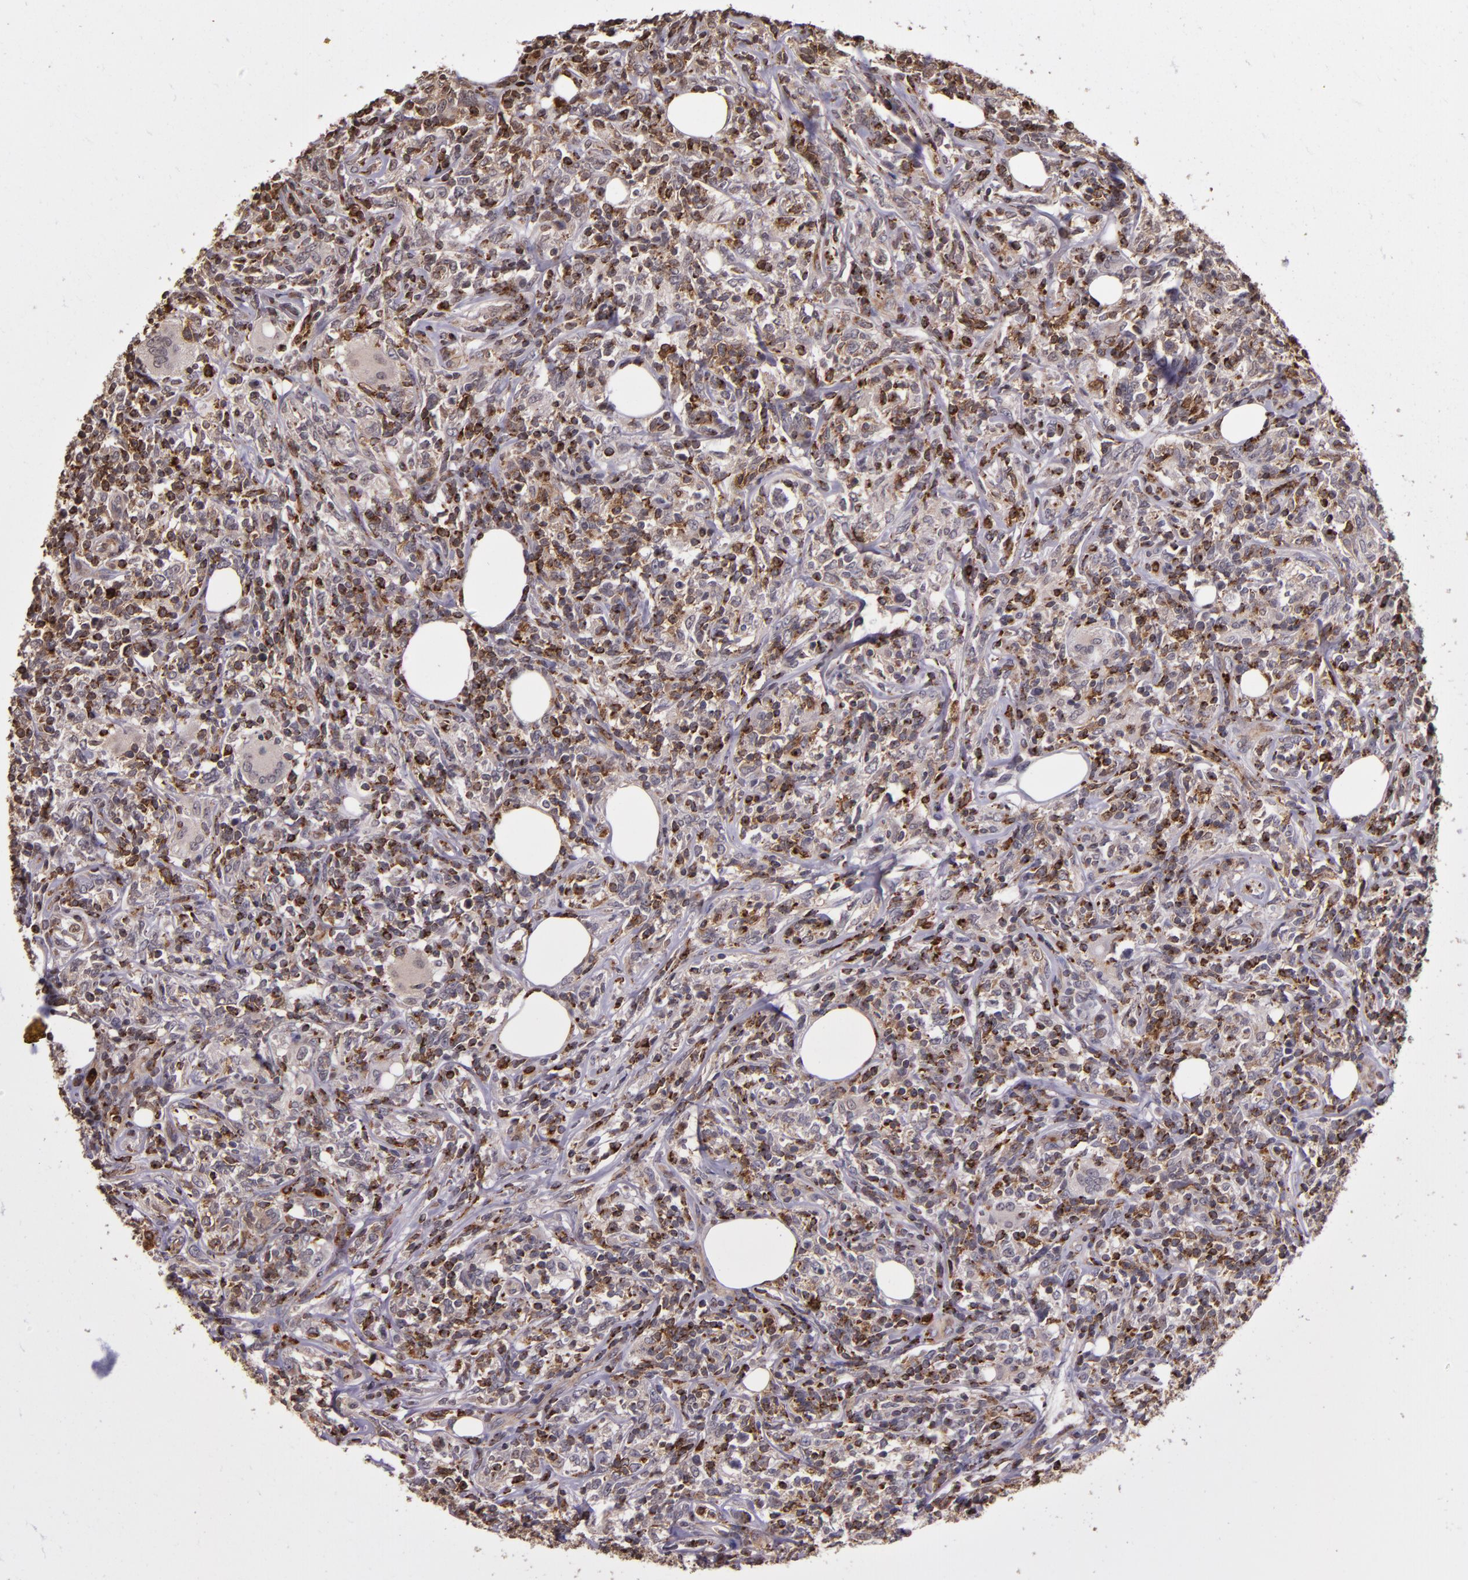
{"staining": {"intensity": "moderate", "quantity": "25%-75%", "location": "cytoplasmic/membranous"}, "tissue": "lymphoma", "cell_type": "Tumor cells", "image_type": "cancer", "snomed": [{"axis": "morphology", "description": "Malignant lymphoma, non-Hodgkin's type, High grade"}, {"axis": "topography", "description": "Lymph node"}], "caption": "Protein staining of high-grade malignant lymphoma, non-Hodgkin's type tissue exhibits moderate cytoplasmic/membranous staining in approximately 25%-75% of tumor cells.", "gene": "SLC2A3", "patient": {"sex": "female", "age": 84}}